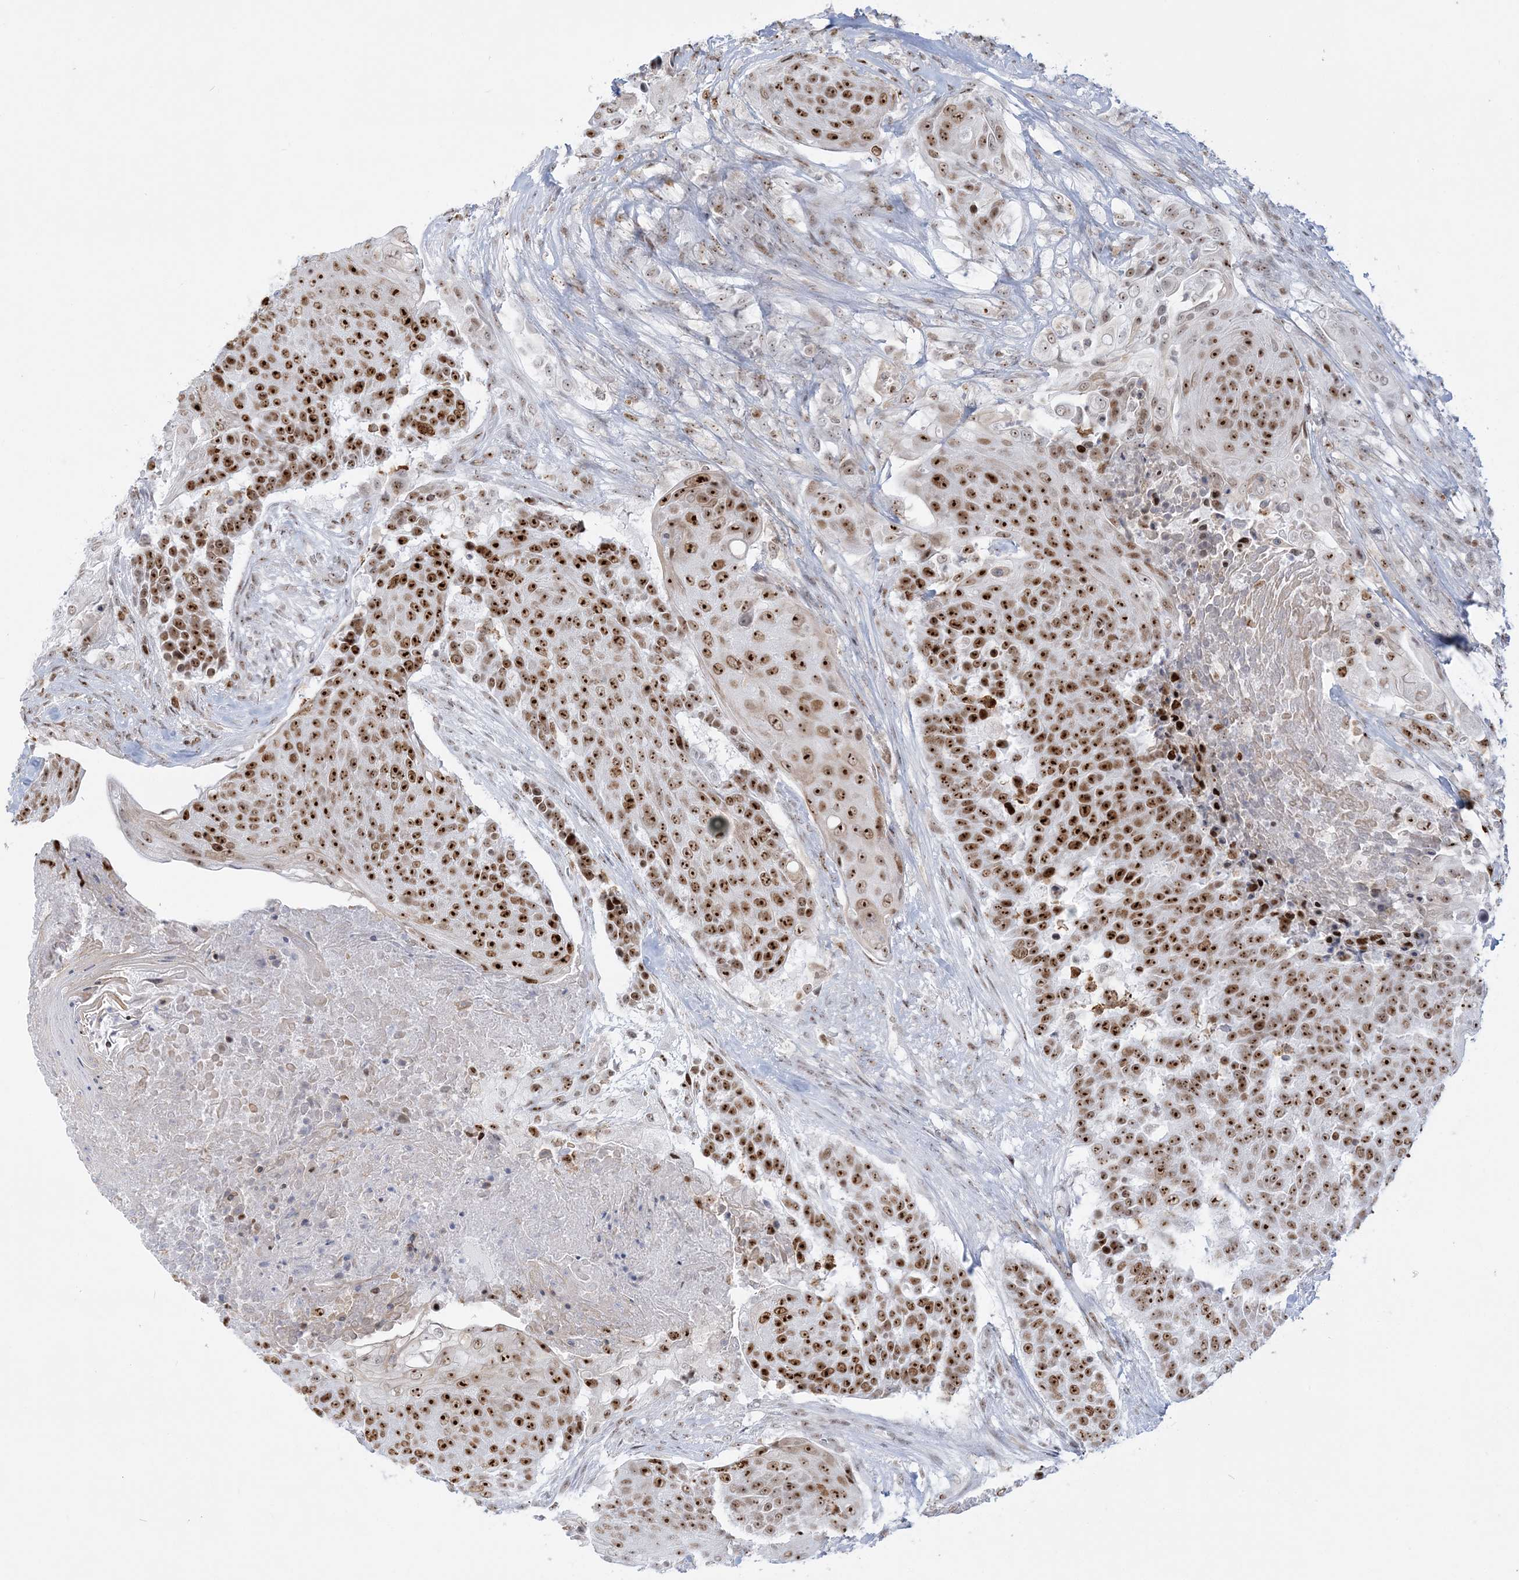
{"staining": {"intensity": "strong", "quantity": ">75%", "location": "nuclear"}, "tissue": "urothelial cancer", "cell_type": "Tumor cells", "image_type": "cancer", "snomed": [{"axis": "morphology", "description": "Urothelial carcinoma, High grade"}, {"axis": "topography", "description": "Urinary bladder"}], "caption": "A high amount of strong nuclear expression is seen in about >75% of tumor cells in urothelial carcinoma (high-grade) tissue.", "gene": "DDX21", "patient": {"sex": "female", "age": 63}}